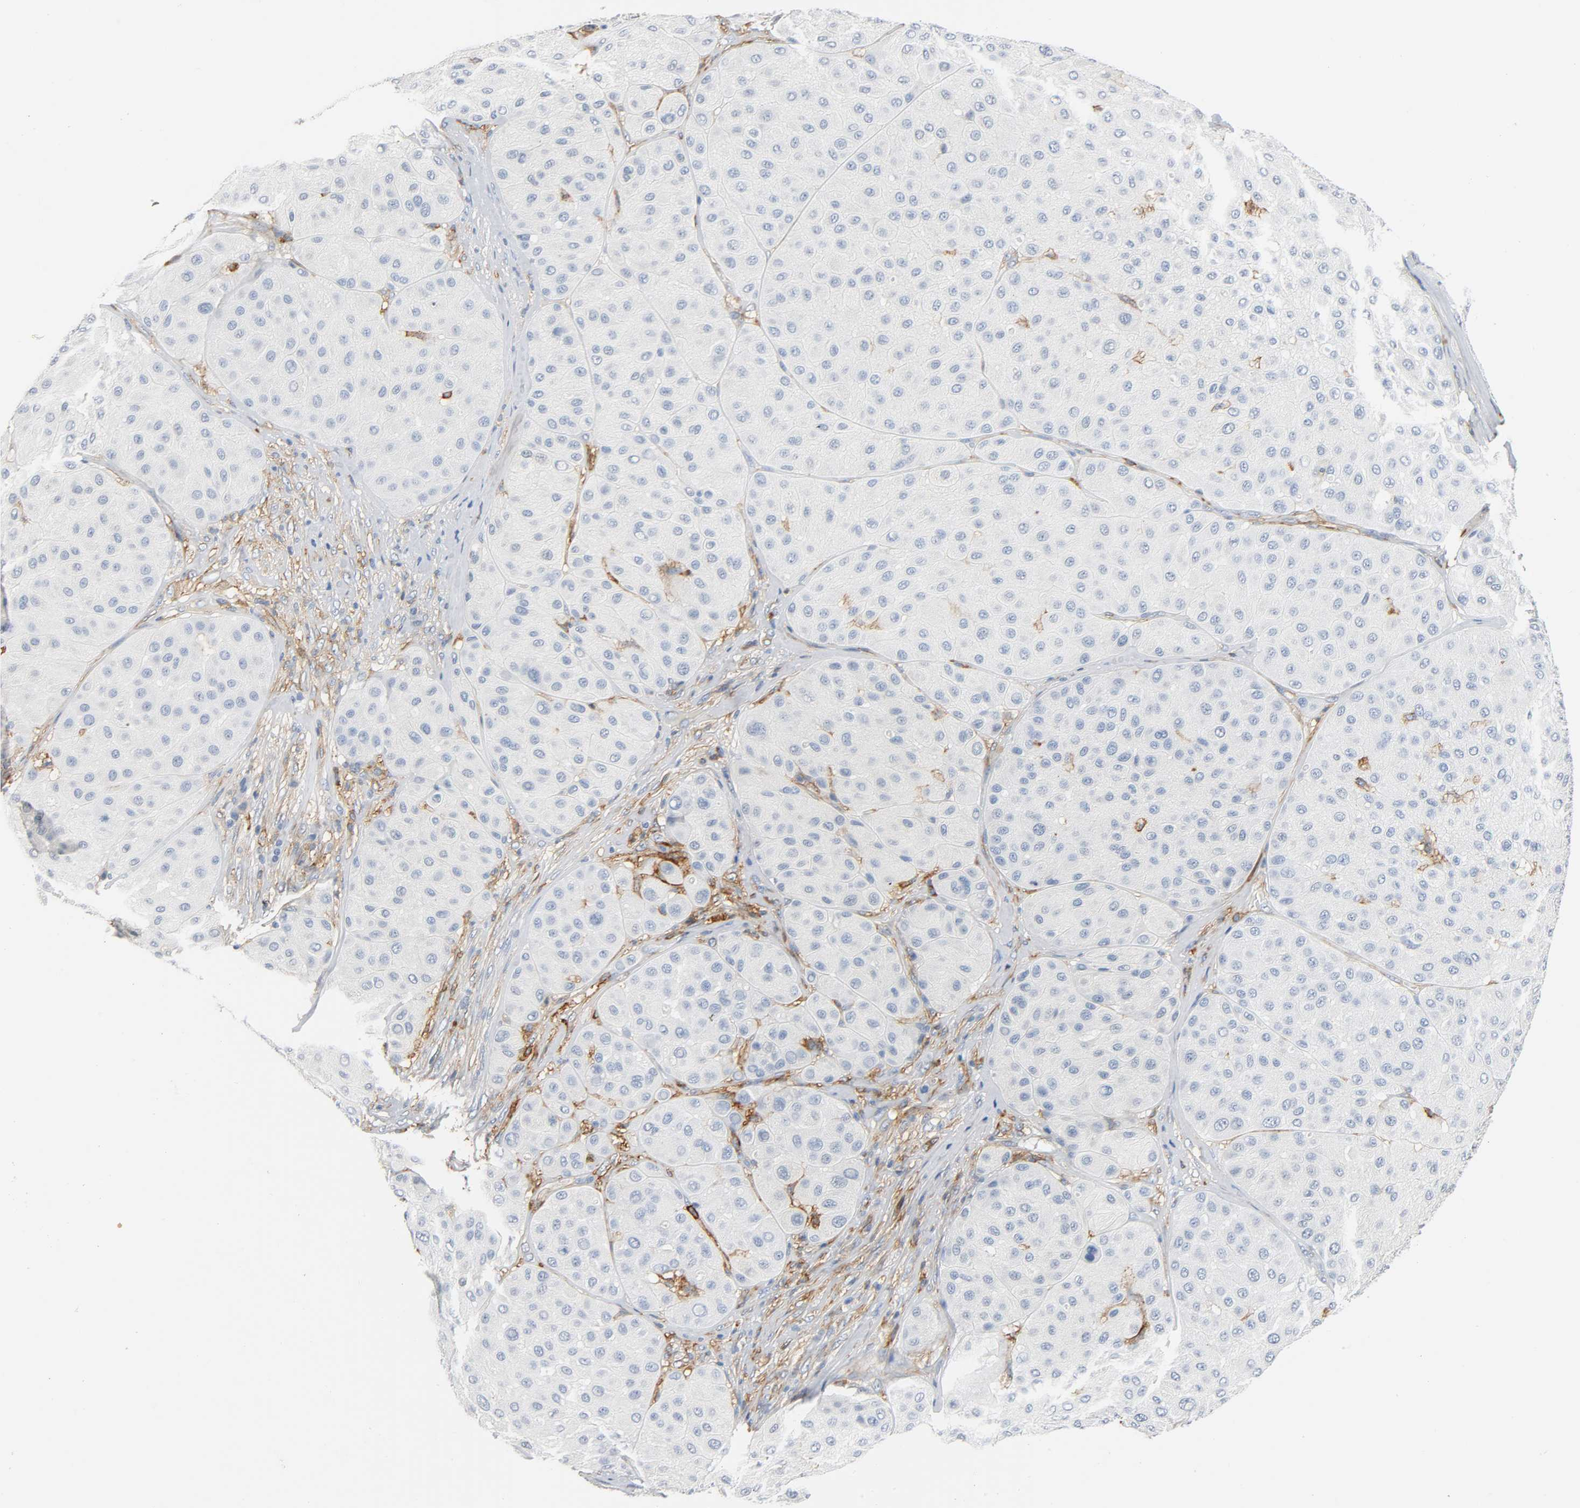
{"staining": {"intensity": "negative", "quantity": "none", "location": "none"}, "tissue": "melanoma", "cell_type": "Tumor cells", "image_type": "cancer", "snomed": [{"axis": "morphology", "description": "Normal tissue, NOS"}, {"axis": "morphology", "description": "Malignant melanoma, Metastatic site"}, {"axis": "topography", "description": "Skin"}], "caption": "Immunohistochemical staining of malignant melanoma (metastatic site) displays no significant positivity in tumor cells. The staining was performed using DAB to visualize the protein expression in brown, while the nuclei were stained in blue with hematoxylin (Magnification: 20x).", "gene": "ANPEP", "patient": {"sex": "male", "age": 41}}